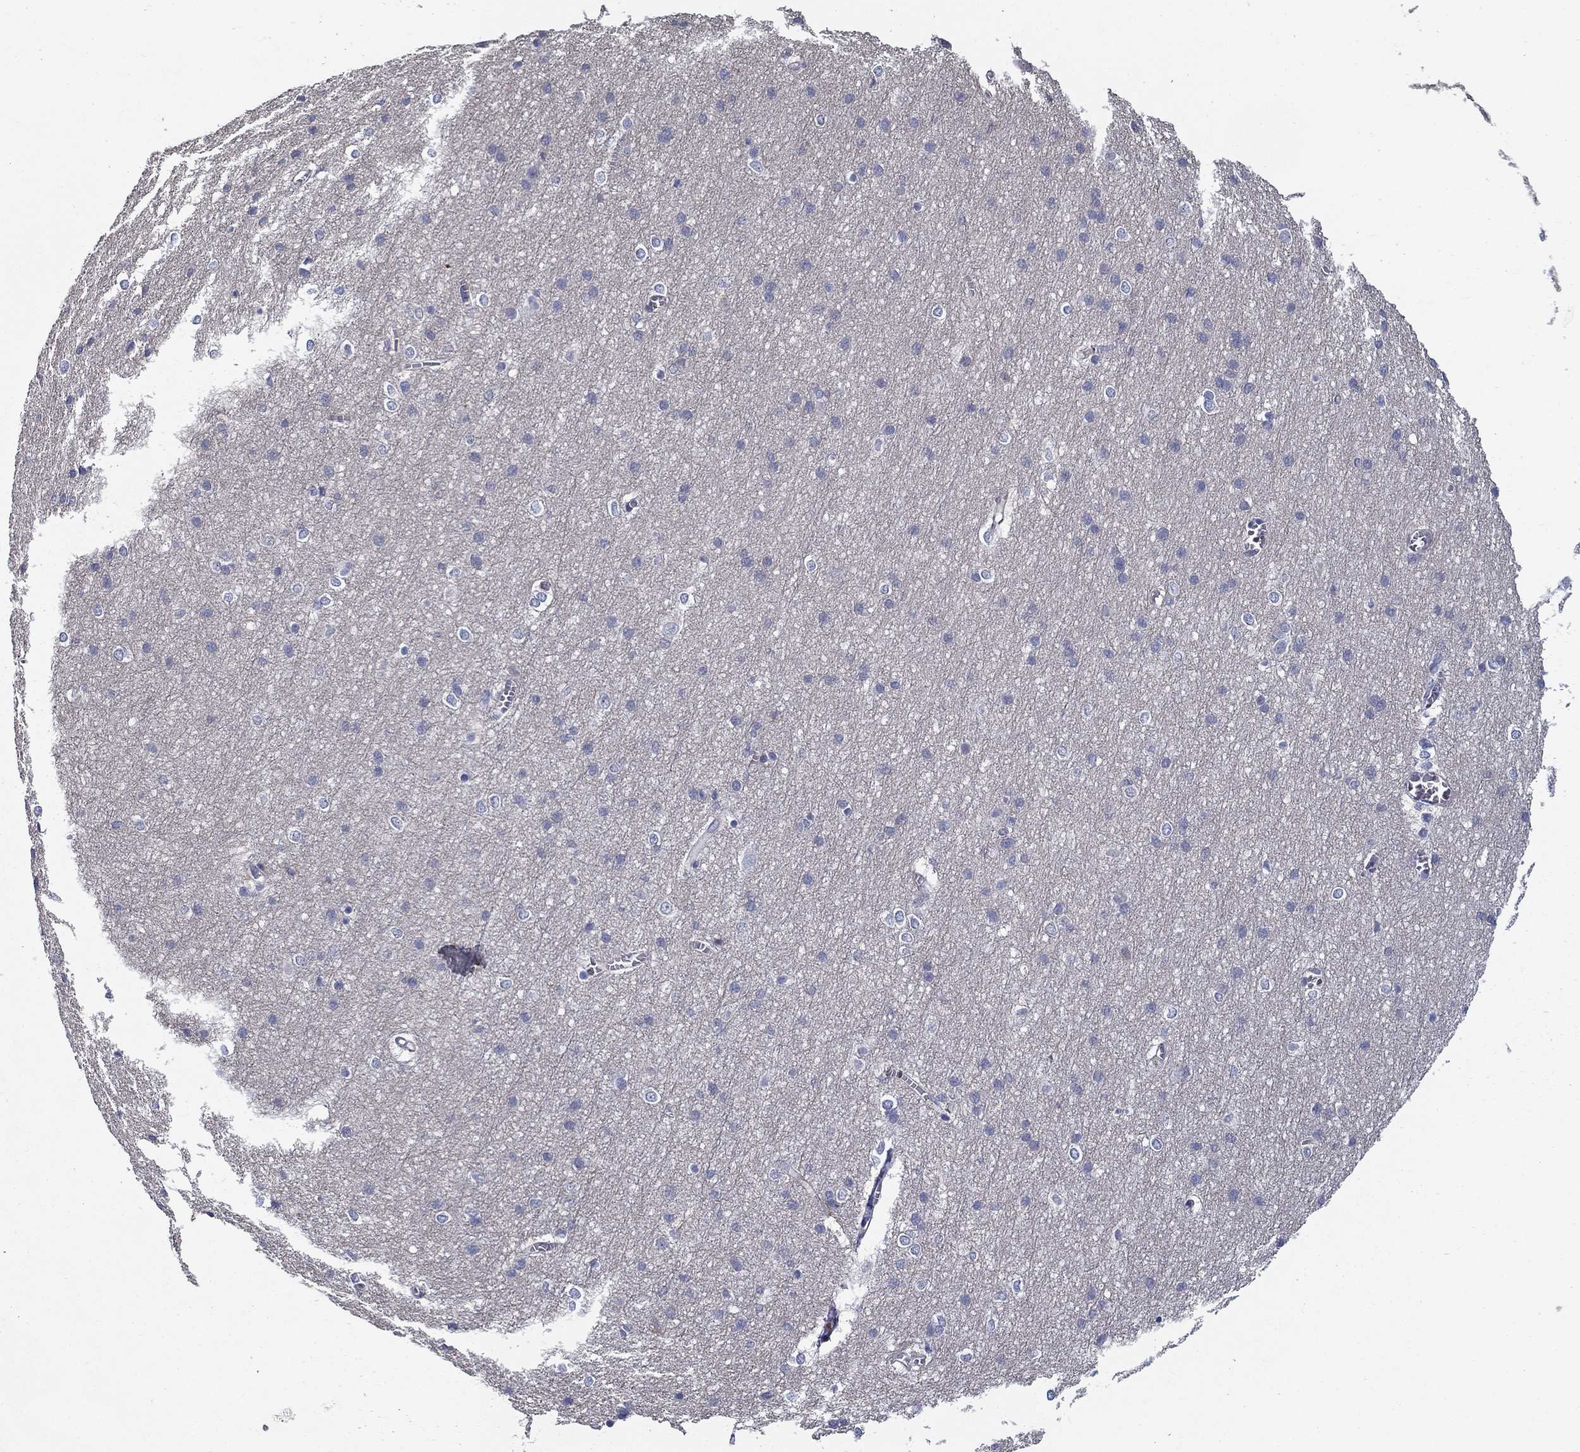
{"staining": {"intensity": "negative", "quantity": "none", "location": "none"}, "tissue": "cerebral cortex", "cell_type": "Endothelial cells", "image_type": "normal", "snomed": [{"axis": "morphology", "description": "Normal tissue, NOS"}, {"axis": "topography", "description": "Cerebral cortex"}], "caption": "High power microscopy image of an immunohistochemistry photomicrograph of normal cerebral cortex, revealing no significant staining in endothelial cells. Nuclei are stained in blue.", "gene": "SIT1", "patient": {"sex": "male", "age": 37}}